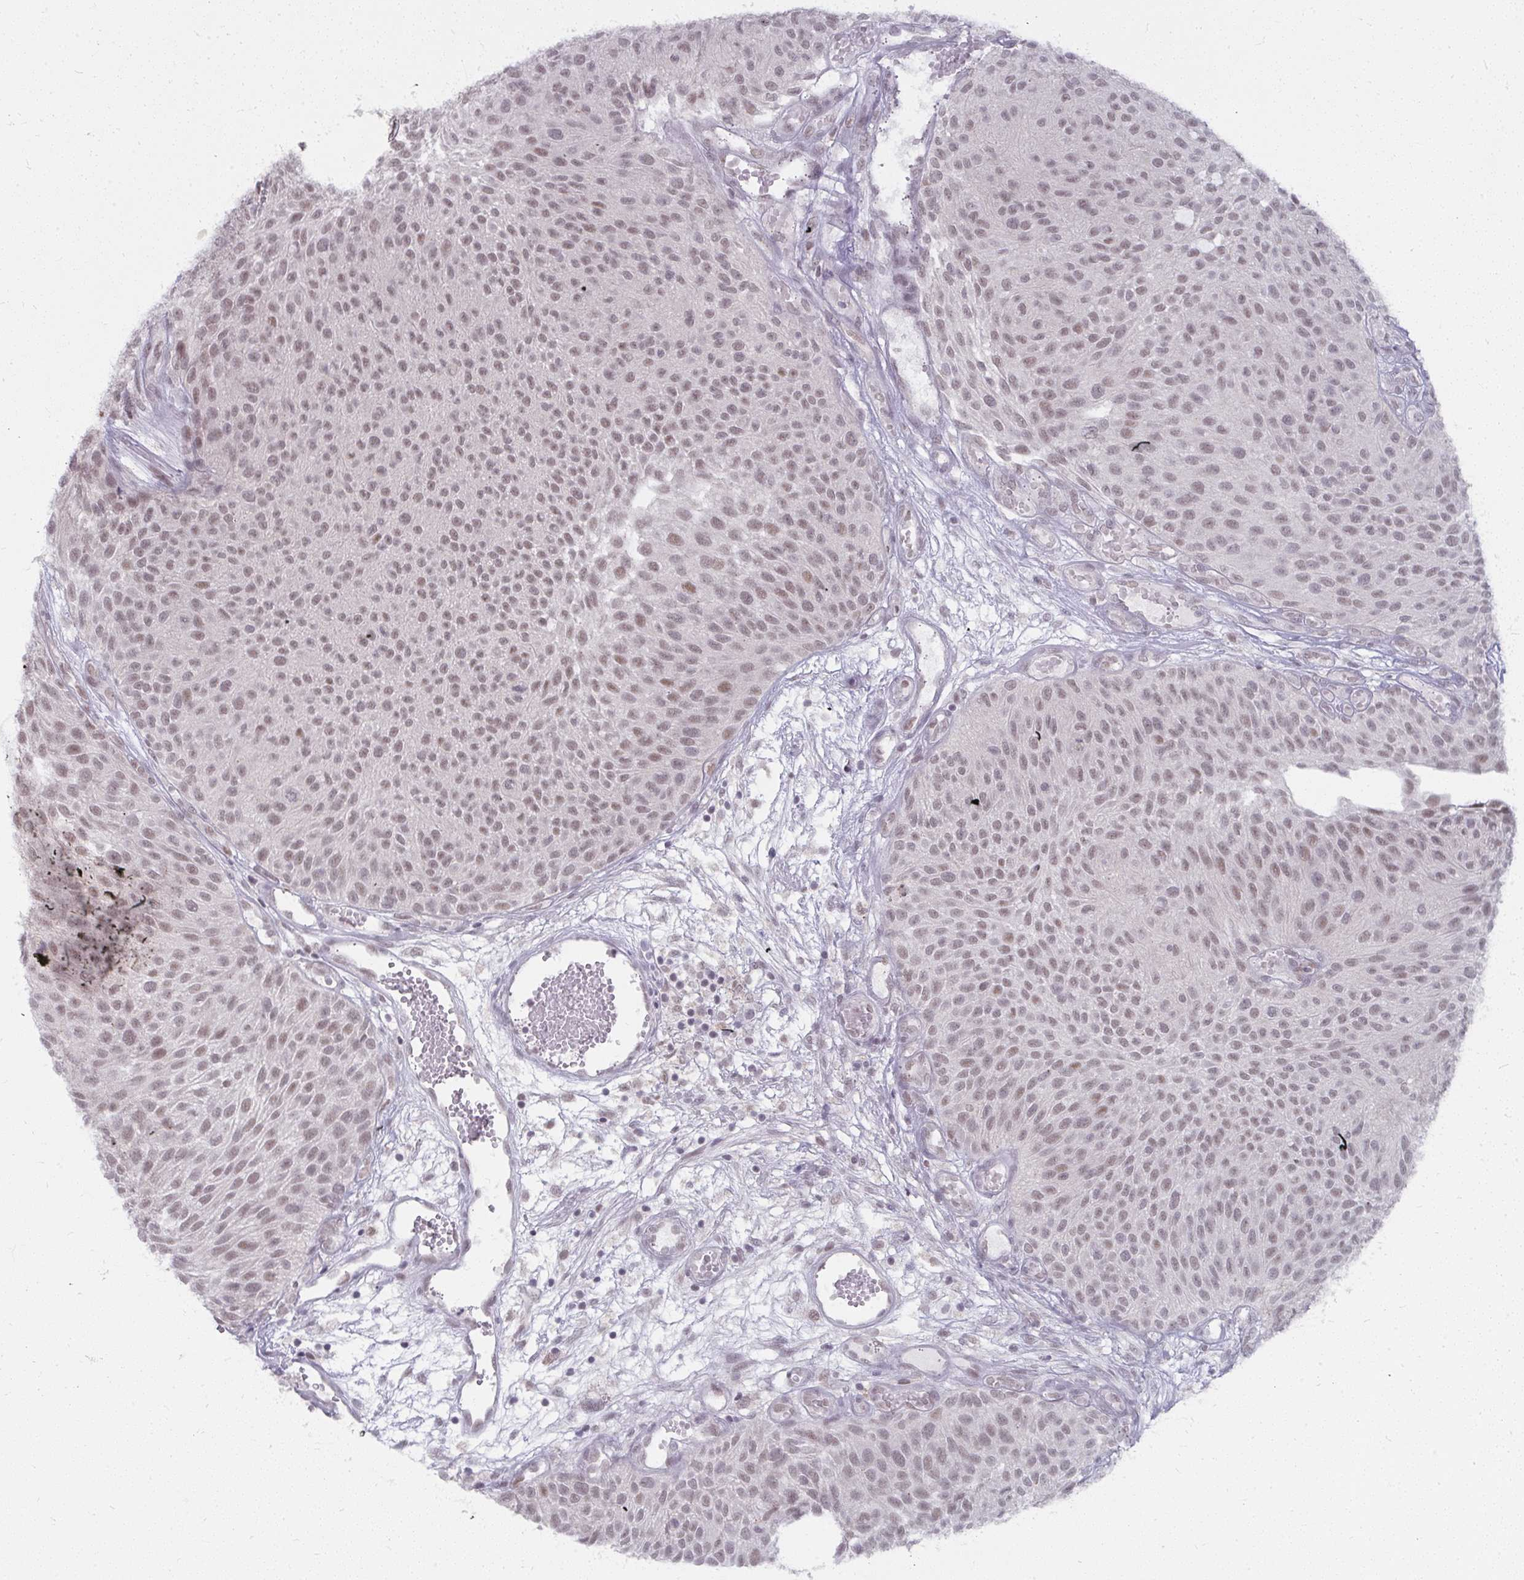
{"staining": {"intensity": "weak", "quantity": ">75%", "location": "nuclear"}, "tissue": "urothelial cancer", "cell_type": "Tumor cells", "image_type": "cancer", "snomed": [{"axis": "morphology", "description": "Urothelial carcinoma, NOS"}, {"axis": "topography", "description": "Urinary bladder"}], "caption": "Weak nuclear expression for a protein is present in approximately >75% of tumor cells of urothelial cancer using IHC.", "gene": "NMNAT1", "patient": {"sex": "male", "age": 84}}